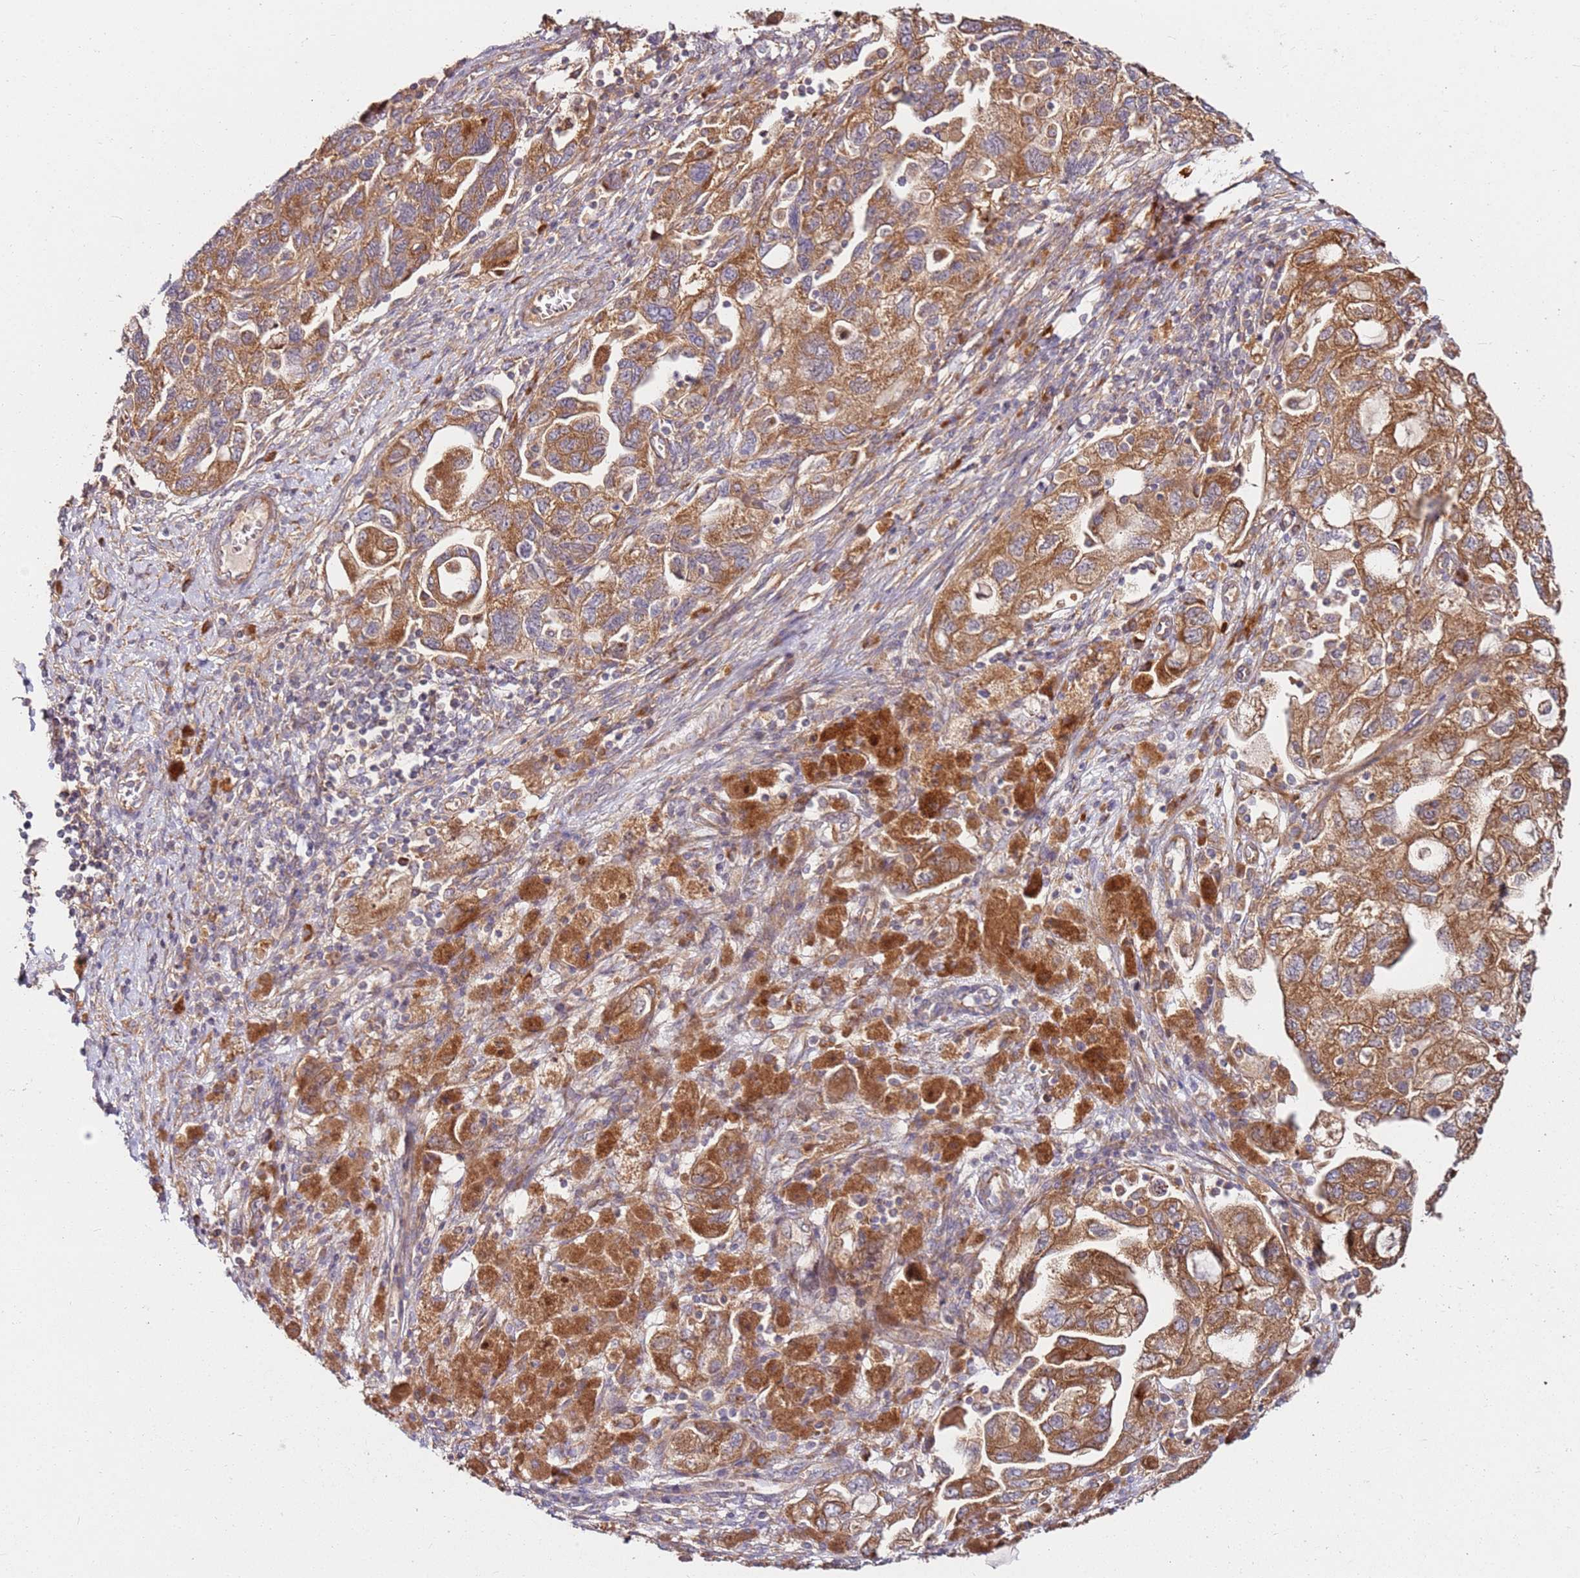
{"staining": {"intensity": "moderate", "quantity": ">75%", "location": "cytoplasmic/membranous"}, "tissue": "ovarian cancer", "cell_type": "Tumor cells", "image_type": "cancer", "snomed": [{"axis": "morphology", "description": "Carcinoma, NOS"}, {"axis": "morphology", "description": "Cystadenocarcinoma, serous, NOS"}, {"axis": "topography", "description": "Ovary"}], "caption": "Protein analysis of ovarian cancer (carcinoma) tissue reveals moderate cytoplasmic/membranous positivity in approximately >75% of tumor cells. Nuclei are stained in blue.", "gene": "RPS3A", "patient": {"sex": "female", "age": 69}}